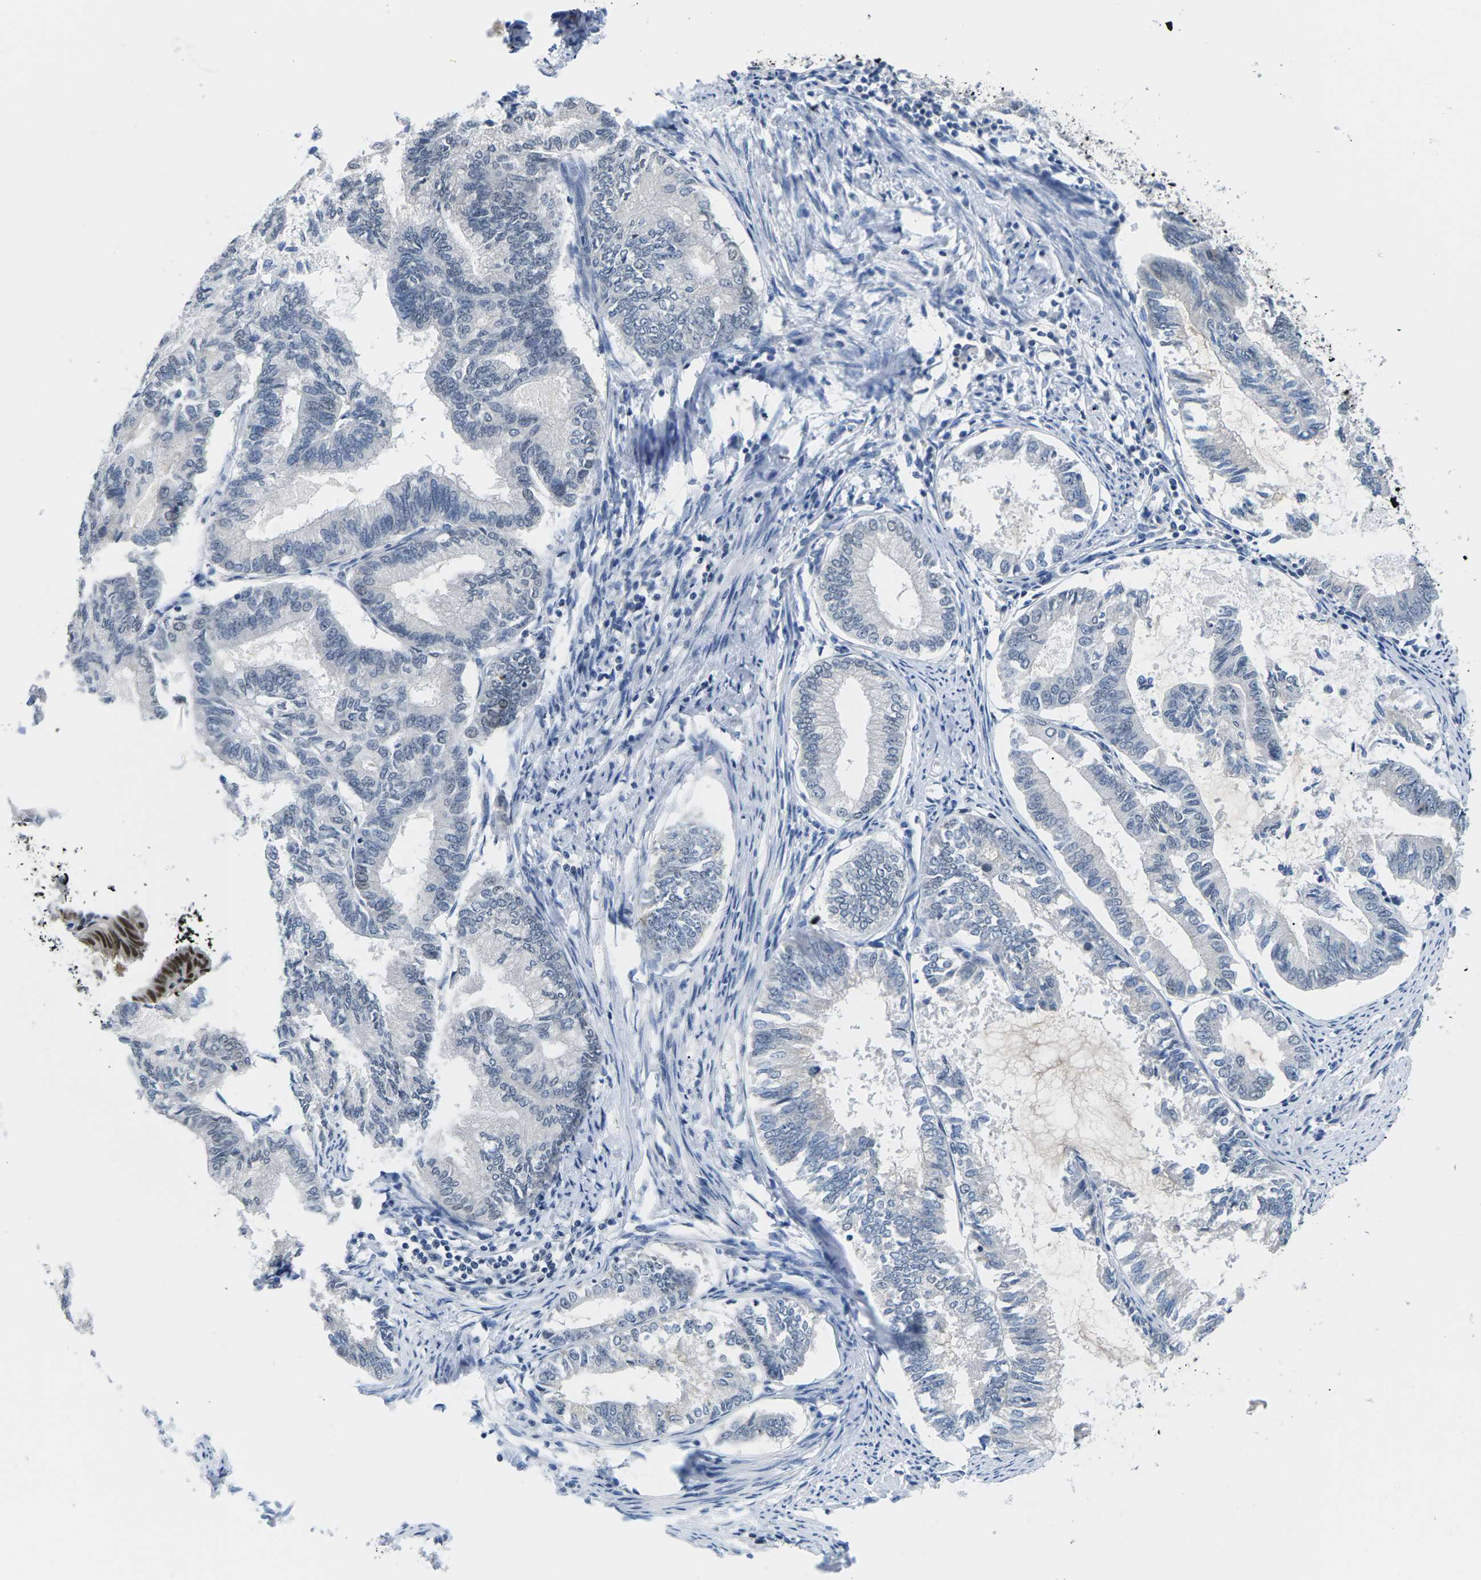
{"staining": {"intensity": "negative", "quantity": "none", "location": "none"}, "tissue": "endometrial cancer", "cell_type": "Tumor cells", "image_type": "cancer", "snomed": [{"axis": "morphology", "description": "Adenocarcinoma, NOS"}, {"axis": "topography", "description": "Endometrium"}], "caption": "Immunohistochemical staining of endometrial cancer displays no significant expression in tumor cells. (Immunohistochemistry (ihc), brightfield microscopy, high magnification).", "gene": "NSRP1", "patient": {"sex": "female", "age": 86}}